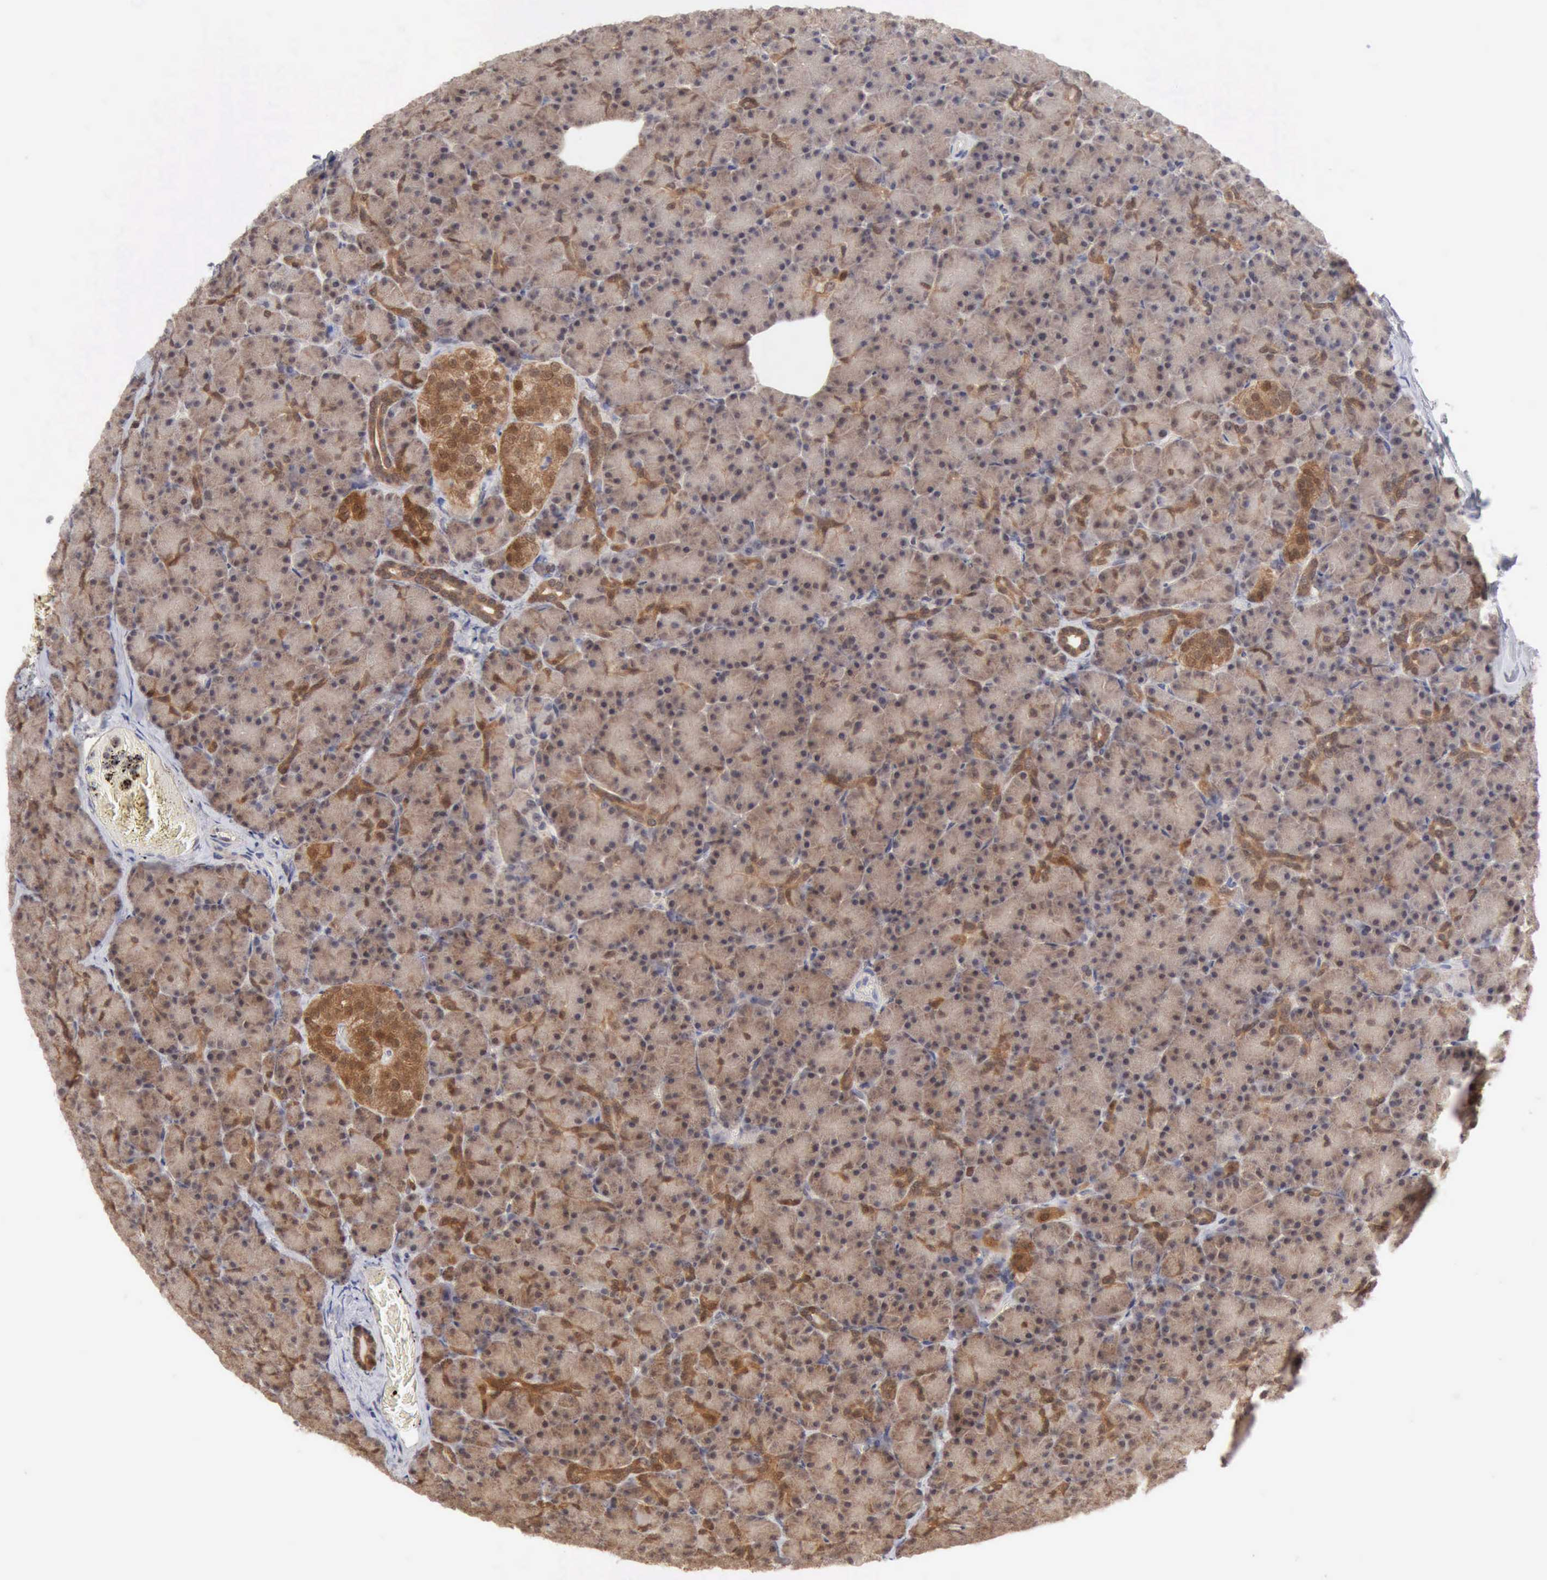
{"staining": {"intensity": "moderate", "quantity": ">75%", "location": "nuclear"}, "tissue": "pancreas", "cell_type": "Exocrine glandular cells", "image_type": "normal", "snomed": [{"axis": "morphology", "description": "Normal tissue, NOS"}, {"axis": "topography", "description": "Pancreas"}], "caption": "Protein expression analysis of normal human pancreas reveals moderate nuclear positivity in approximately >75% of exocrine glandular cells. (Stains: DAB (3,3'-diaminobenzidine) in brown, nuclei in blue, Microscopy: brightfield microscopy at high magnification).", "gene": "PTGR2", "patient": {"sex": "female", "age": 43}}